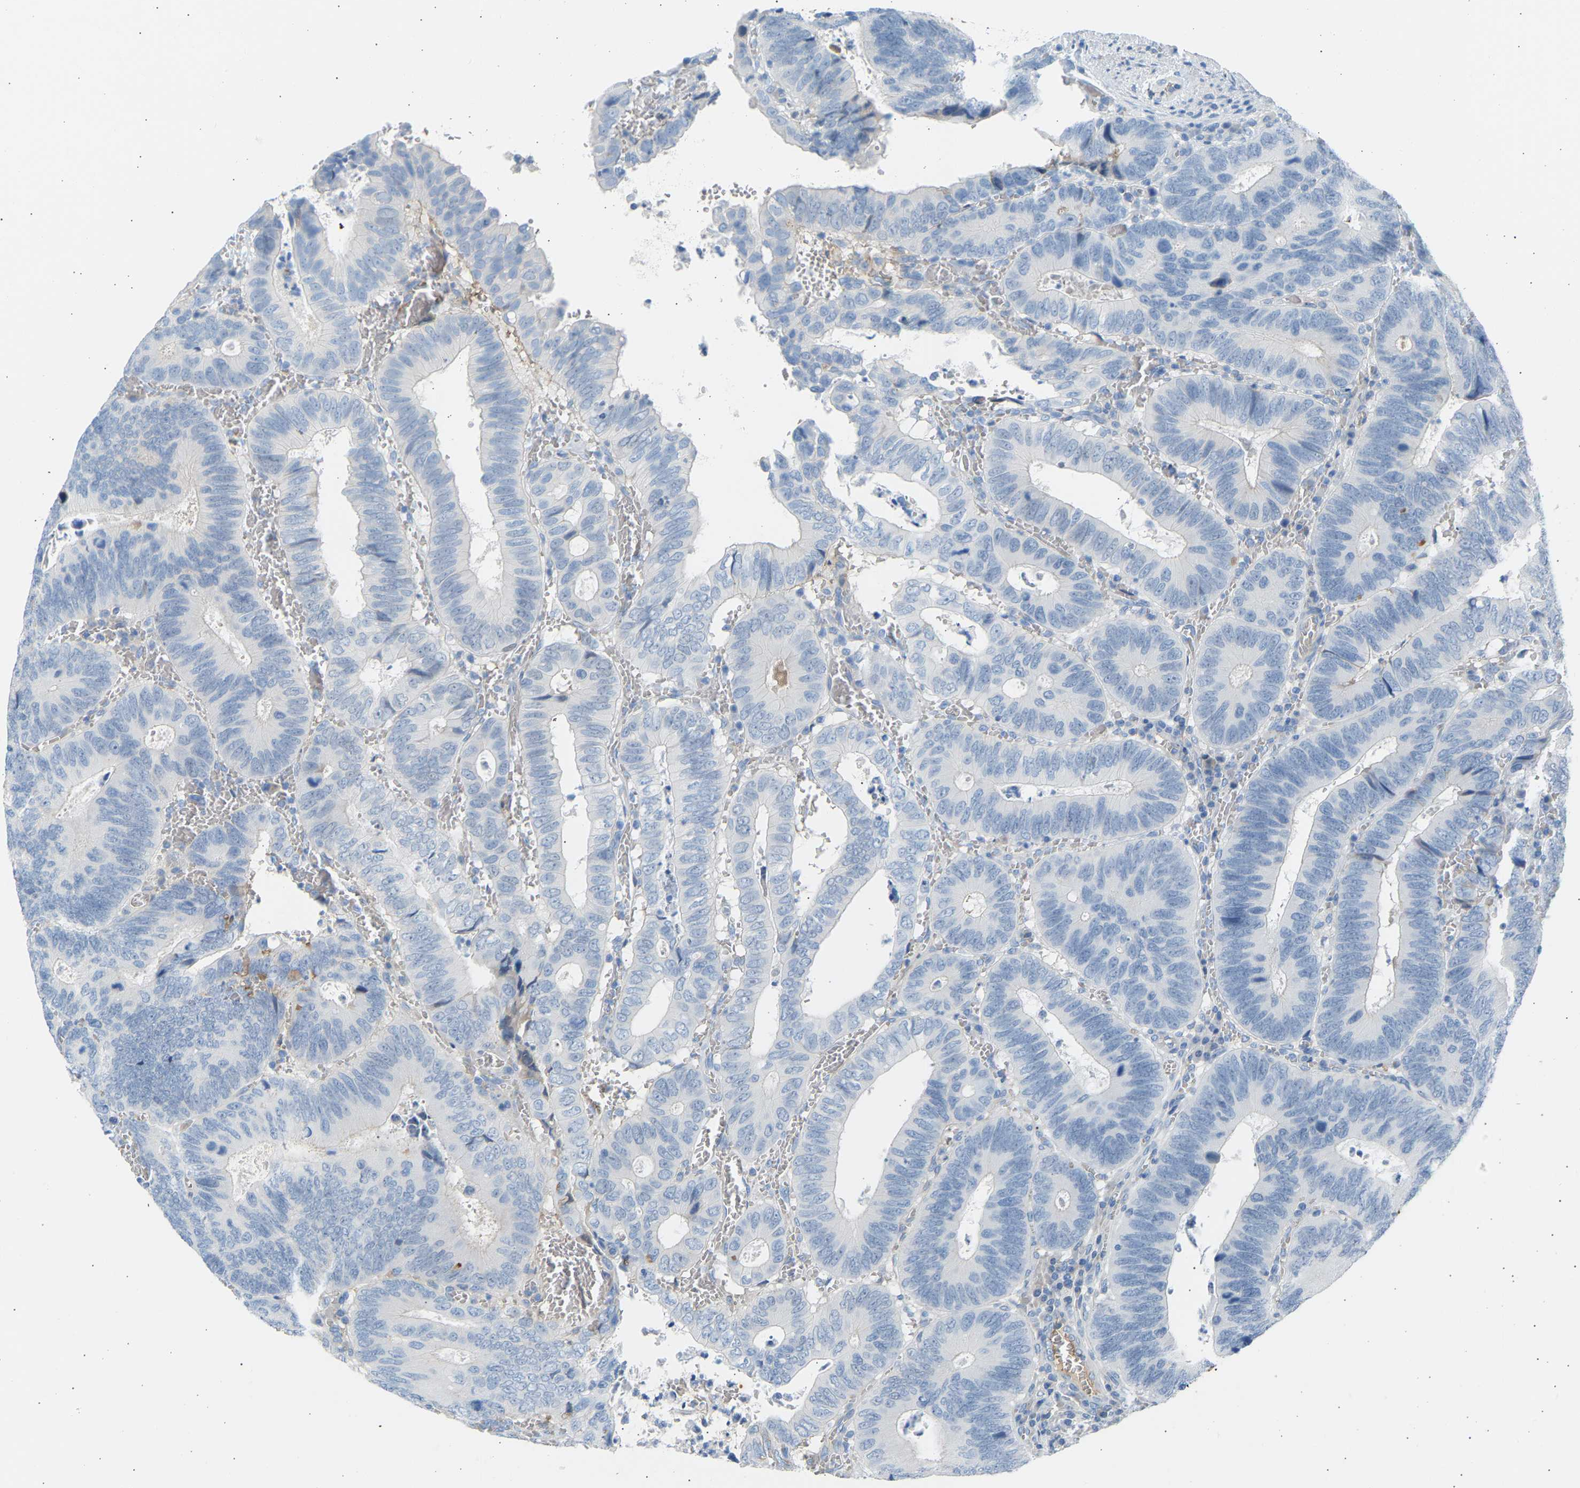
{"staining": {"intensity": "negative", "quantity": "none", "location": "none"}, "tissue": "colorectal cancer", "cell_type": "Tumor cells", "image_type": "cancer", "snomed": [{"axis": "morphology", "description": "Inflammation, NOS"}, {"axis": "morphology", "description": "Adenocarcinoma, NOS"}, {"axis": "topography", "description": "Colon"}], "caption": "Protein analysis of colorectal adenocarcinoma shows no significant positivity in tumor cells.", "gene": "GNAS", "patient": {"sex": "male", "age": 72}}